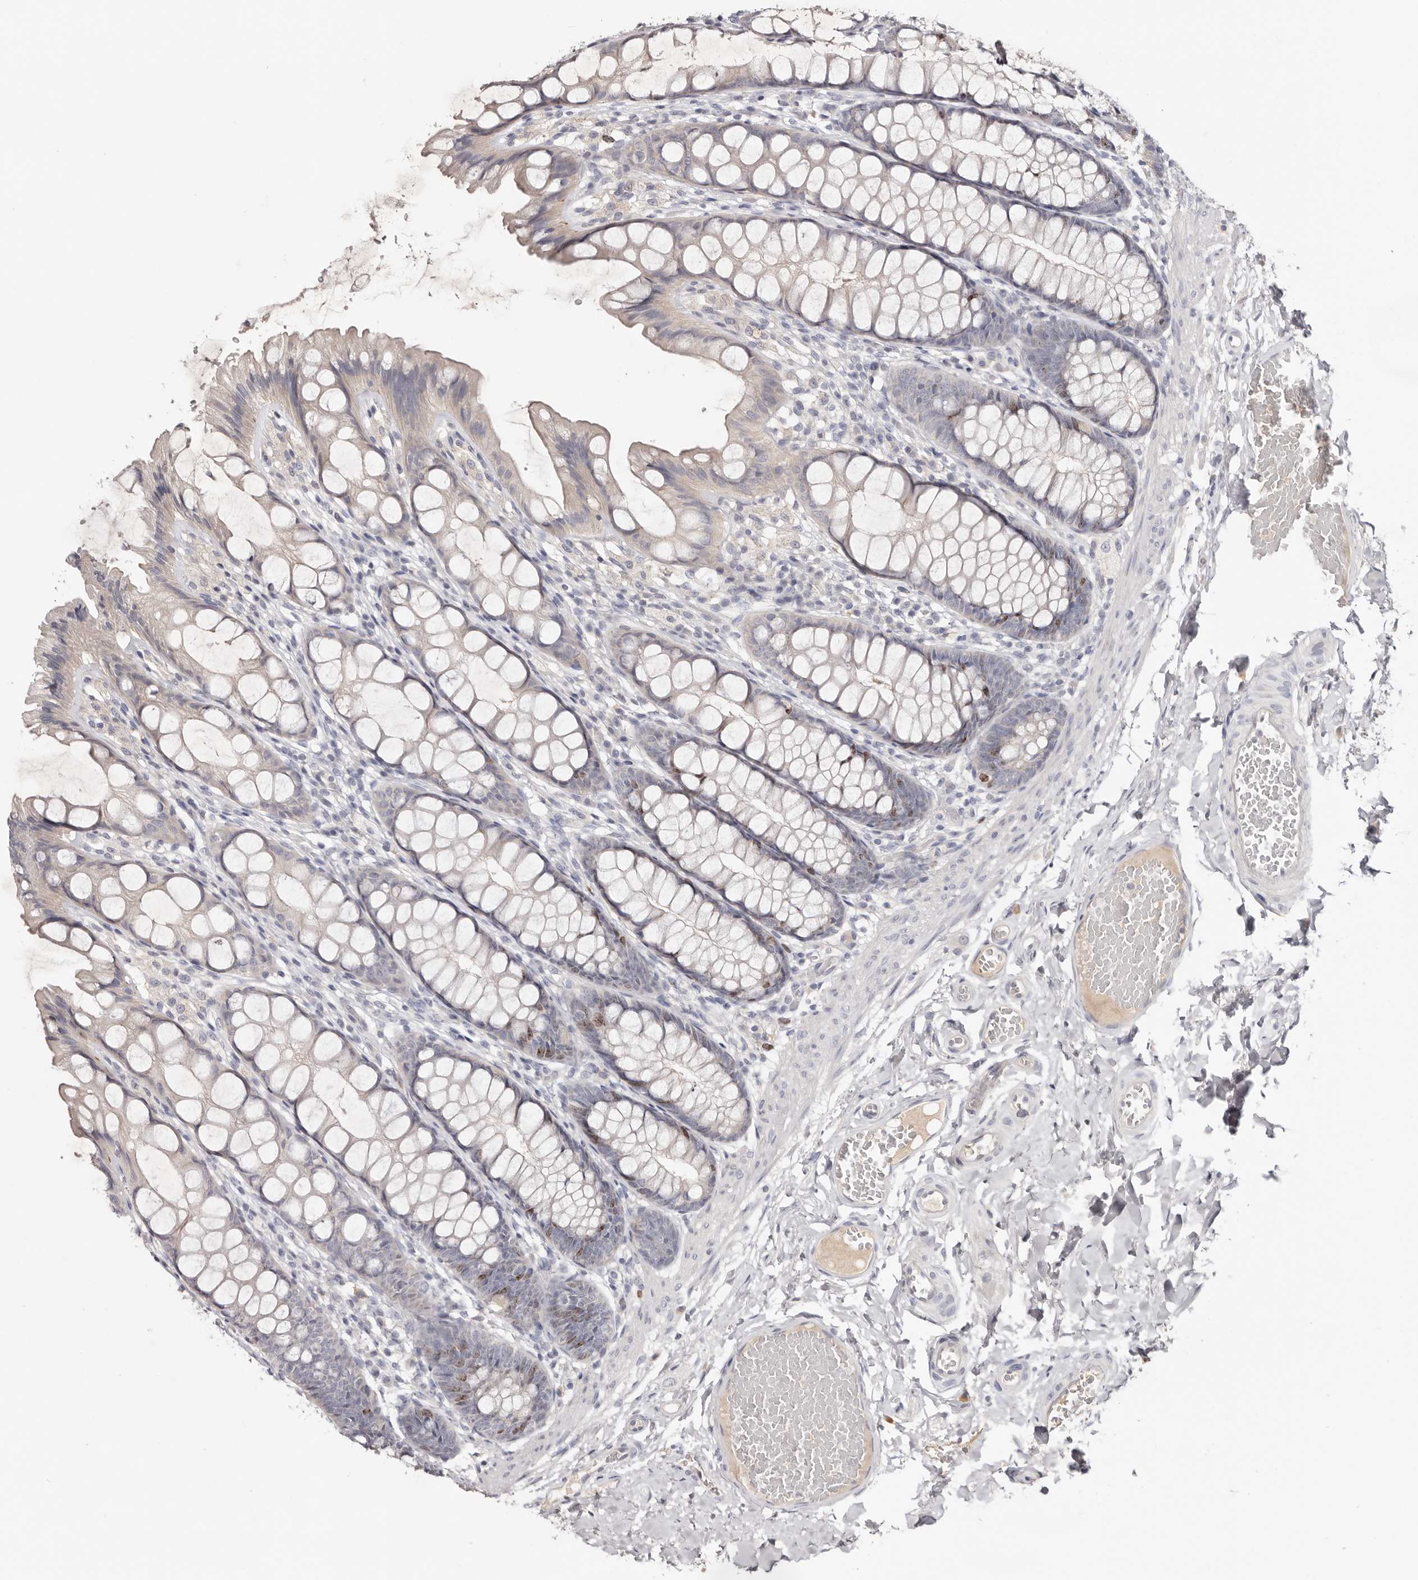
{"staining": {"intensity": "negative", "quantity": "none", "location": "none"}, "tissue": "colon", "cell_type": "Endothelial cells", "image_type": "normal", "snomed": [{"axis": "morphology", "description": "Normal tissue, NOS"}, {"axis": "topography", "description": "Colon"}], "caption": "Protein analysis of normal colon exhibits no significant expression in endothelial cells. Nuclei are stained in blue.", "gene": "CCDC190", "patient": {"sex": "male", "age": 47}}